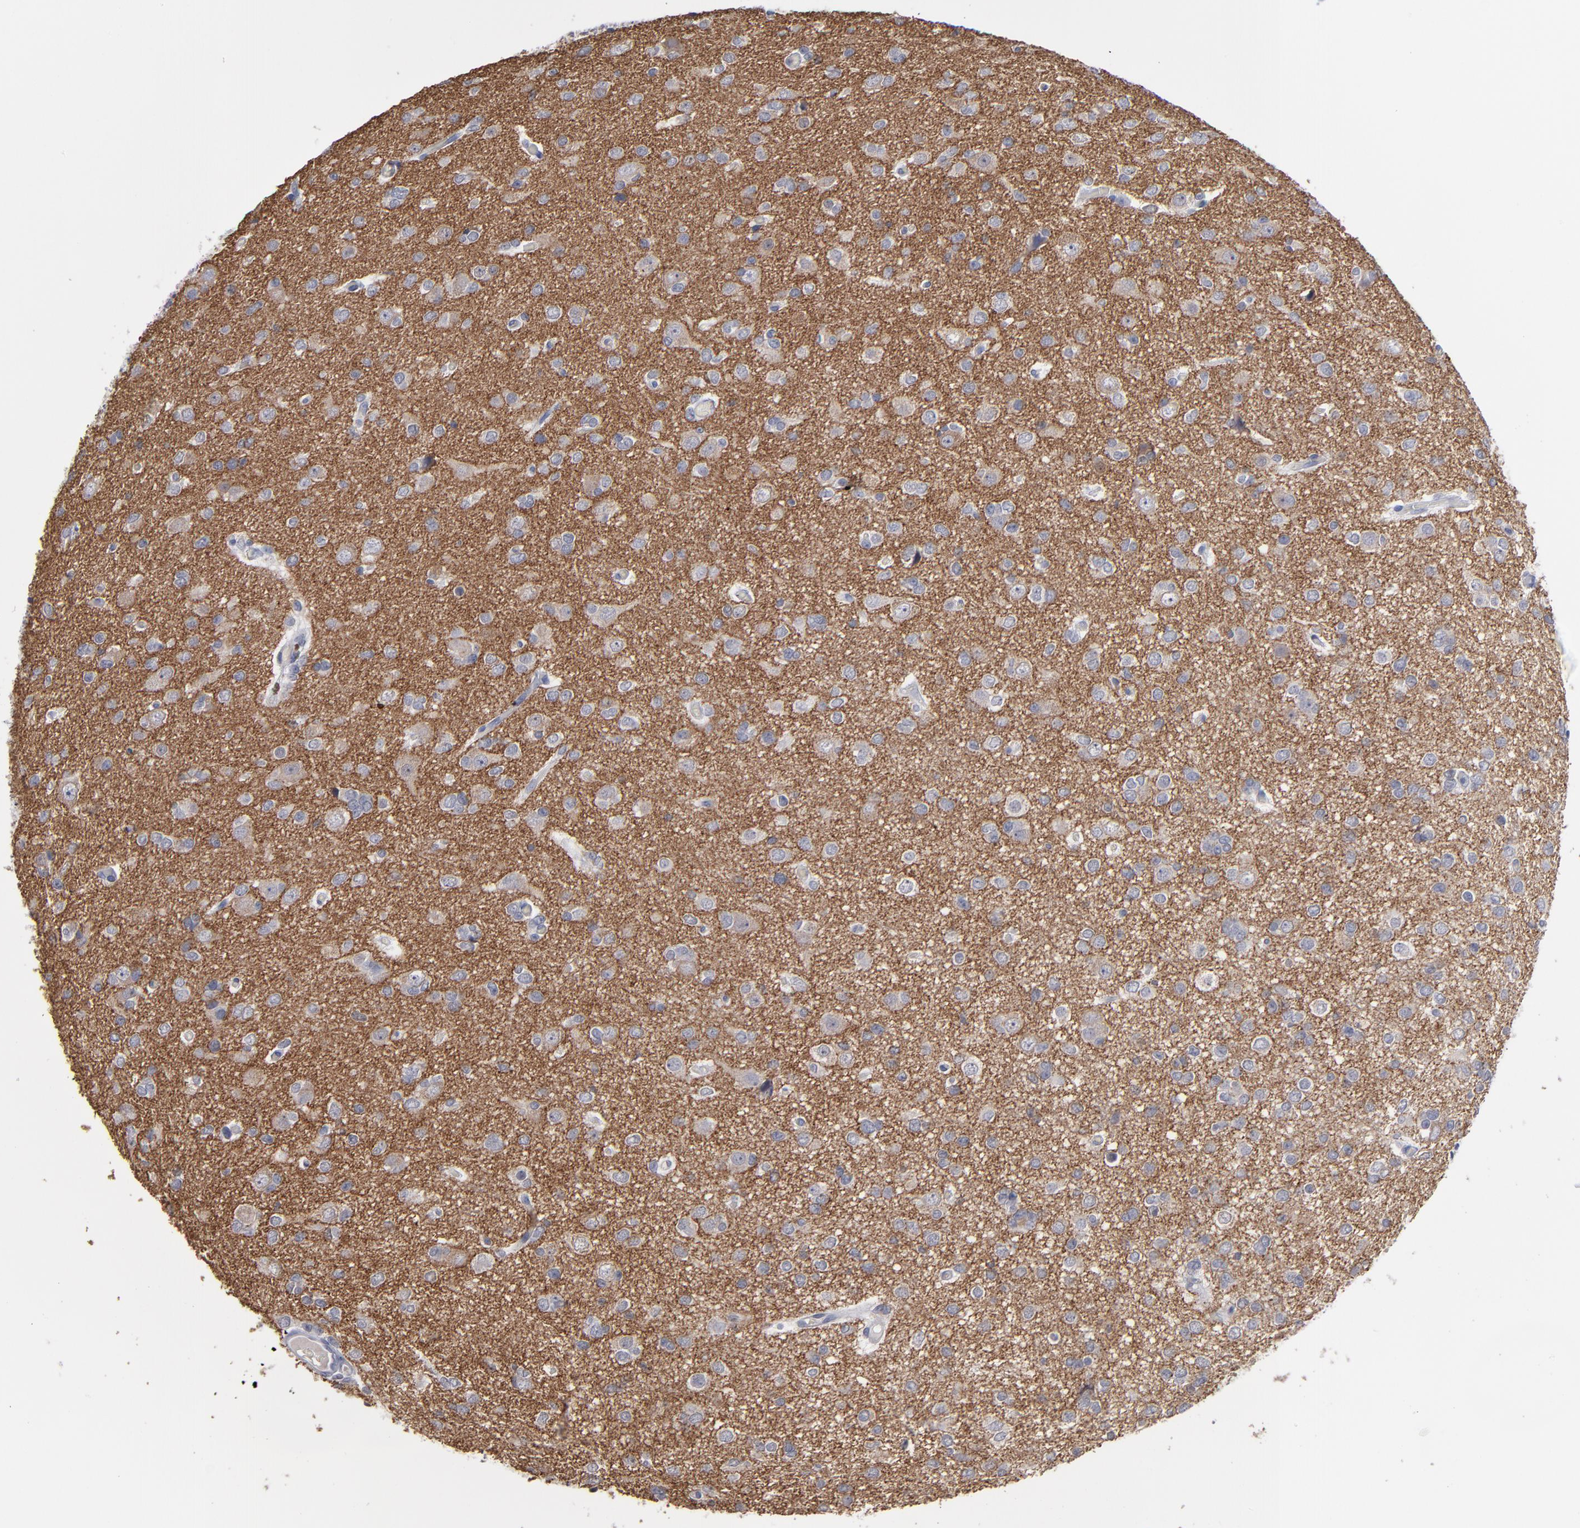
{"staining": {"intensity": "moderate", "quantity": "<25%", "location": "cytoplasmic/membranous"}, "tissue": "glioma", "cell_type": "Tumor cells", "image_type": "cancer", "snomed": [{"axis": "morphology", "description": "Glioma, malignant, Low grade"}, {"axis": "topography", "description": "Brain"}], "caption": "Immunohistochemical staining of human glioma displays moderate cytoplasmic/membranous protein staining in about <25% of tumor cells. Immunohistochemistry stains the protein of interest in brown and the nuclei are stained blue.", "gene": "RPH3A", "patient": {"sex": "male", "age": 42}}